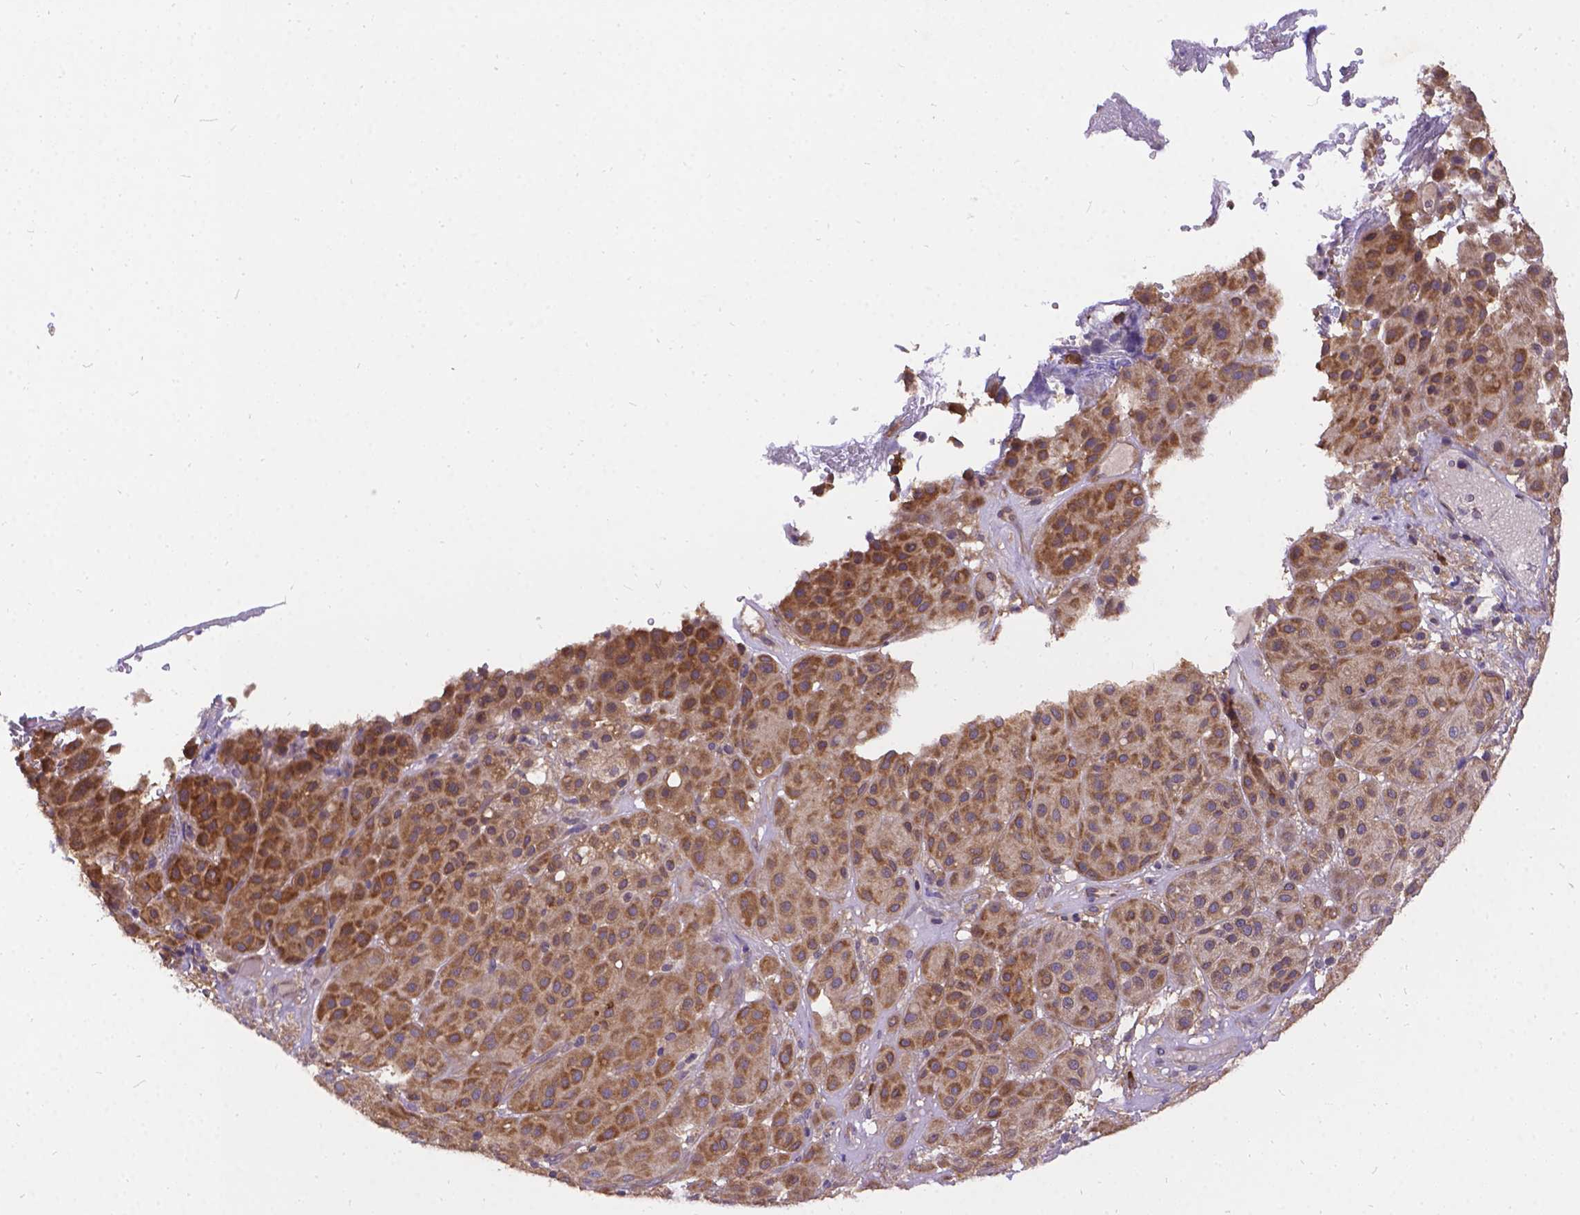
{"staining": {"intensity": "moderate", "quantity": ">75%", "location": "cytoplasmic/membranous"}, "tissue": "melanoma", "cell_type": "Tumor cells", "image_type": "cancer", "snomed": [{"axis": "morphology", "description": "Malignant melanoma, Metastatic site"}, {"axis": "topography", "description": "Smooth muscle"}], "caption": "Immunohistochemistry (IHC) micrograph of neoplastic tissue: human melanoma stained using immunohistochemistry (IHC) demonstrates medium levels of moderate protein expression localized specifically in the cytoplasmic/membranous of tumor cells, appearing as a cytoplasmic/membranous brown color.", "gene": "DENND6A", "patient": {"sex": "male", "age": 41}}